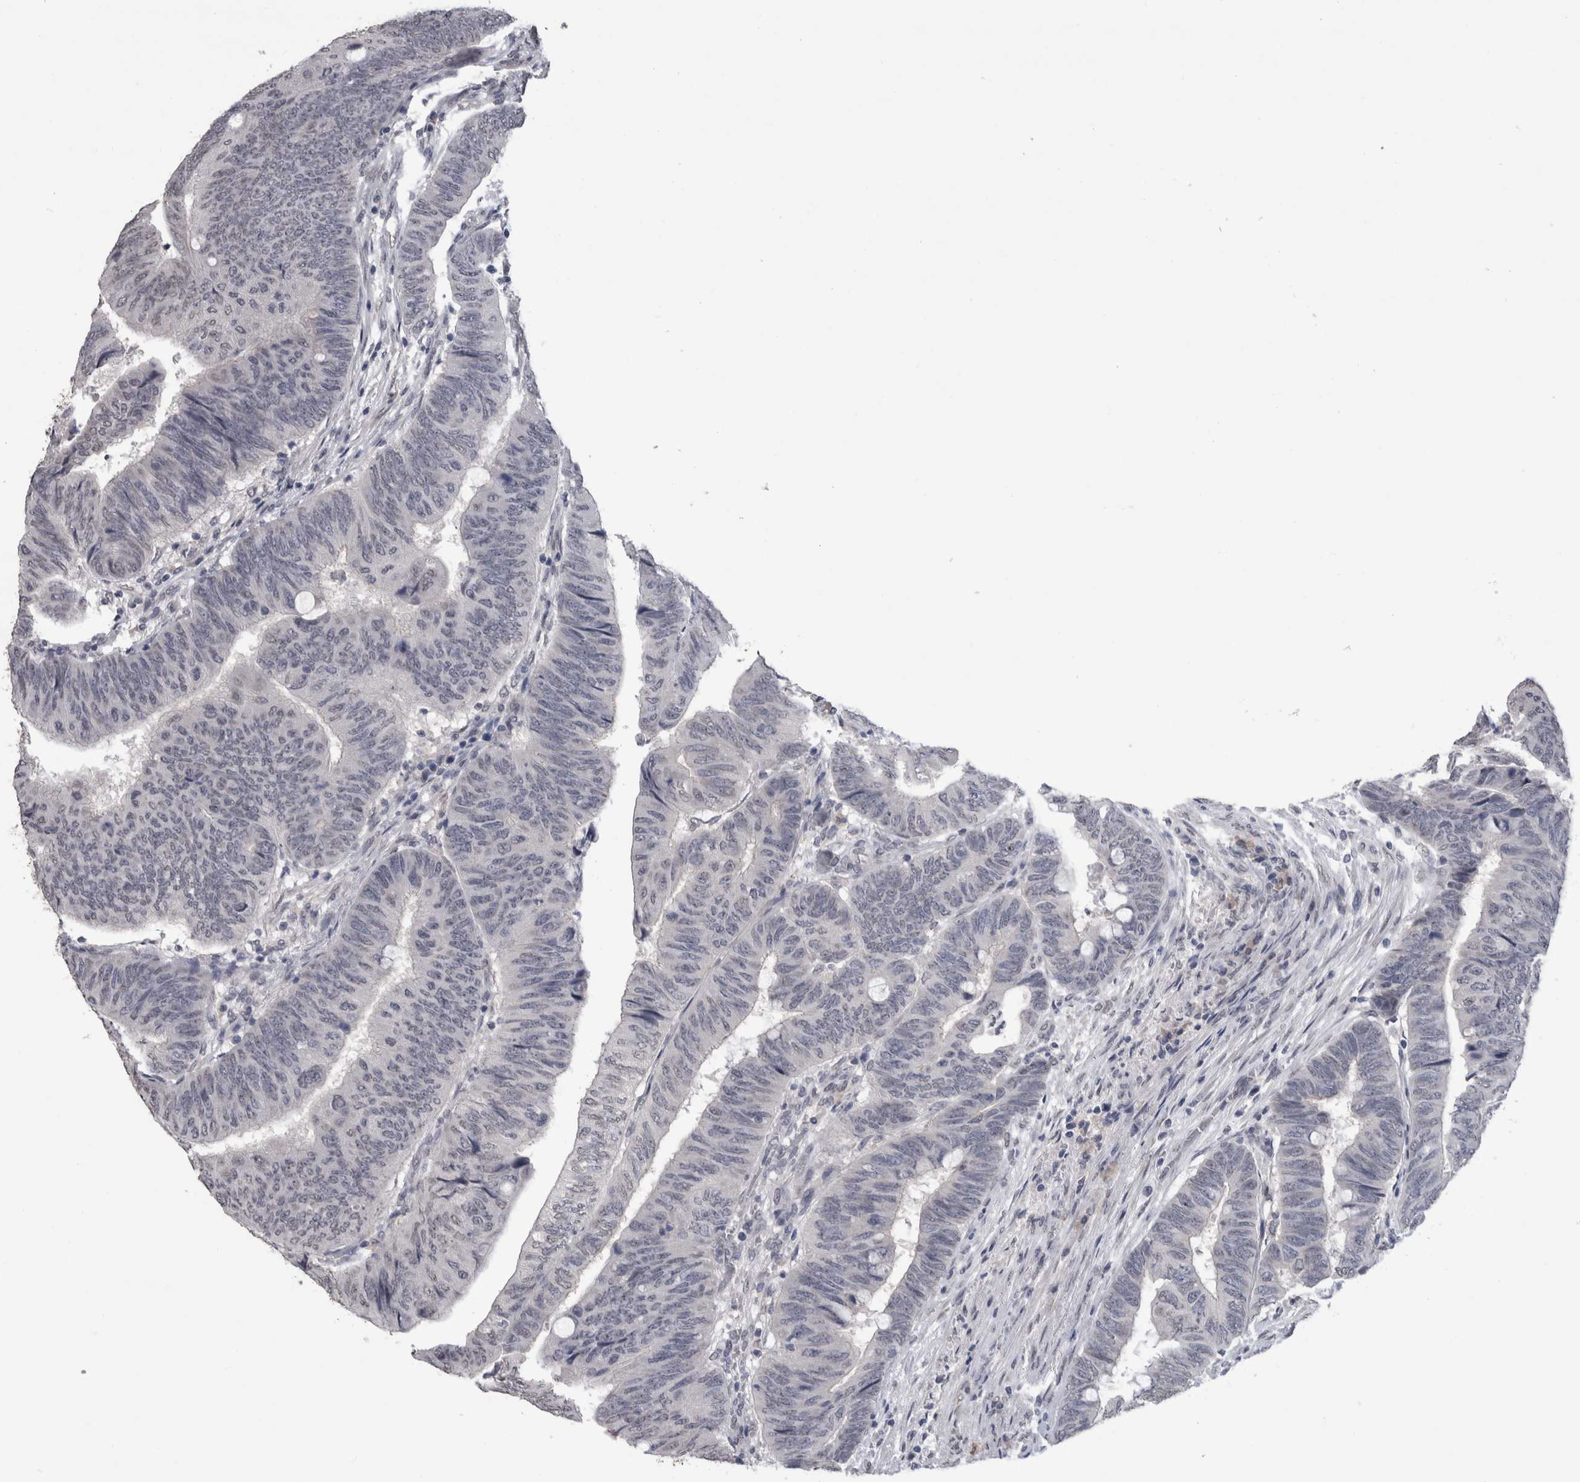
{"staining": {"intensity": "negative", "quantity": "none", "location": "none"}, "tissue": "colorectal cancer", "cell_type": "Tumor cells", "image_type": "cancer", "snomed": [{"axis": "morphology", "description": "Normal tissue, NOS"}, {"axis": "morphology", "description": "Adenocarcinoma, NOS"}, {"axis": "topography", "description": "Rectum"}, {"axis": "topography", "description": "Peripheral nerve tissue"}], "caption": "A histopathology image of human adenocarcinoma (colorectal) is negative for staining in tumor cells. (DAB IHC visualized using brightfield microscopy, high magnification).", "gene": "PAX5", "patient": {"sex": "male", "age": 92}}